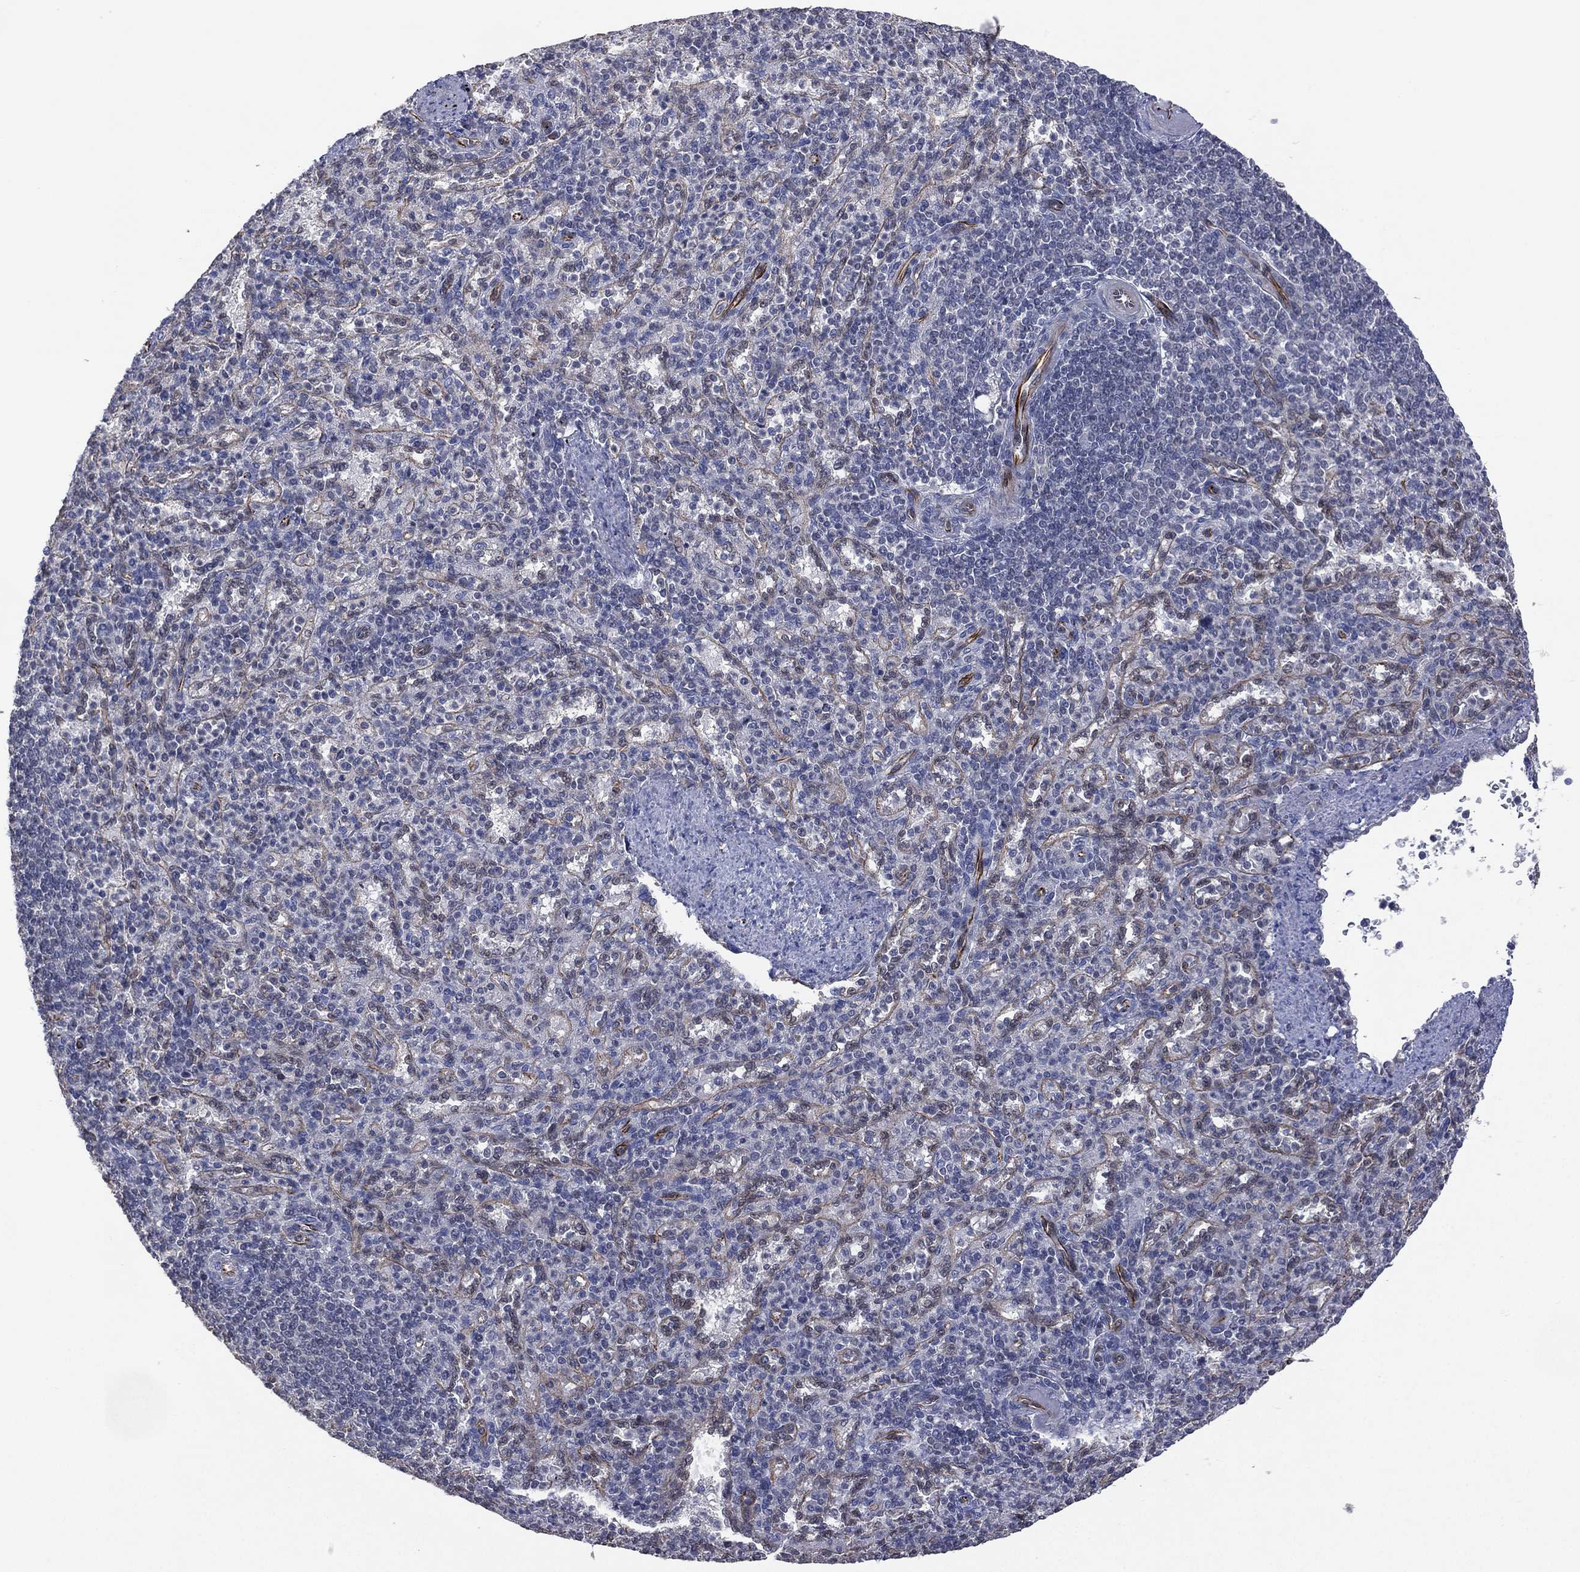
{"staining": {"intensity": "negative", "quantity": "none", "location": "none"}, "tissue": "spleen", "cell_type": "Cells in red pulp", "image_type": "normal", "snomed": [{"axis": "morphology", "description": "Normal tissue, NOS"}, {"axis": "topography", "description": "Spleen"}], "caption": "IHC histopathology image of normal spleen stained for a protein (brown), which reveals no expression in cells in red pulp.", "gene": "FLI1", "patient": {"sex": "female", "age": 74}}